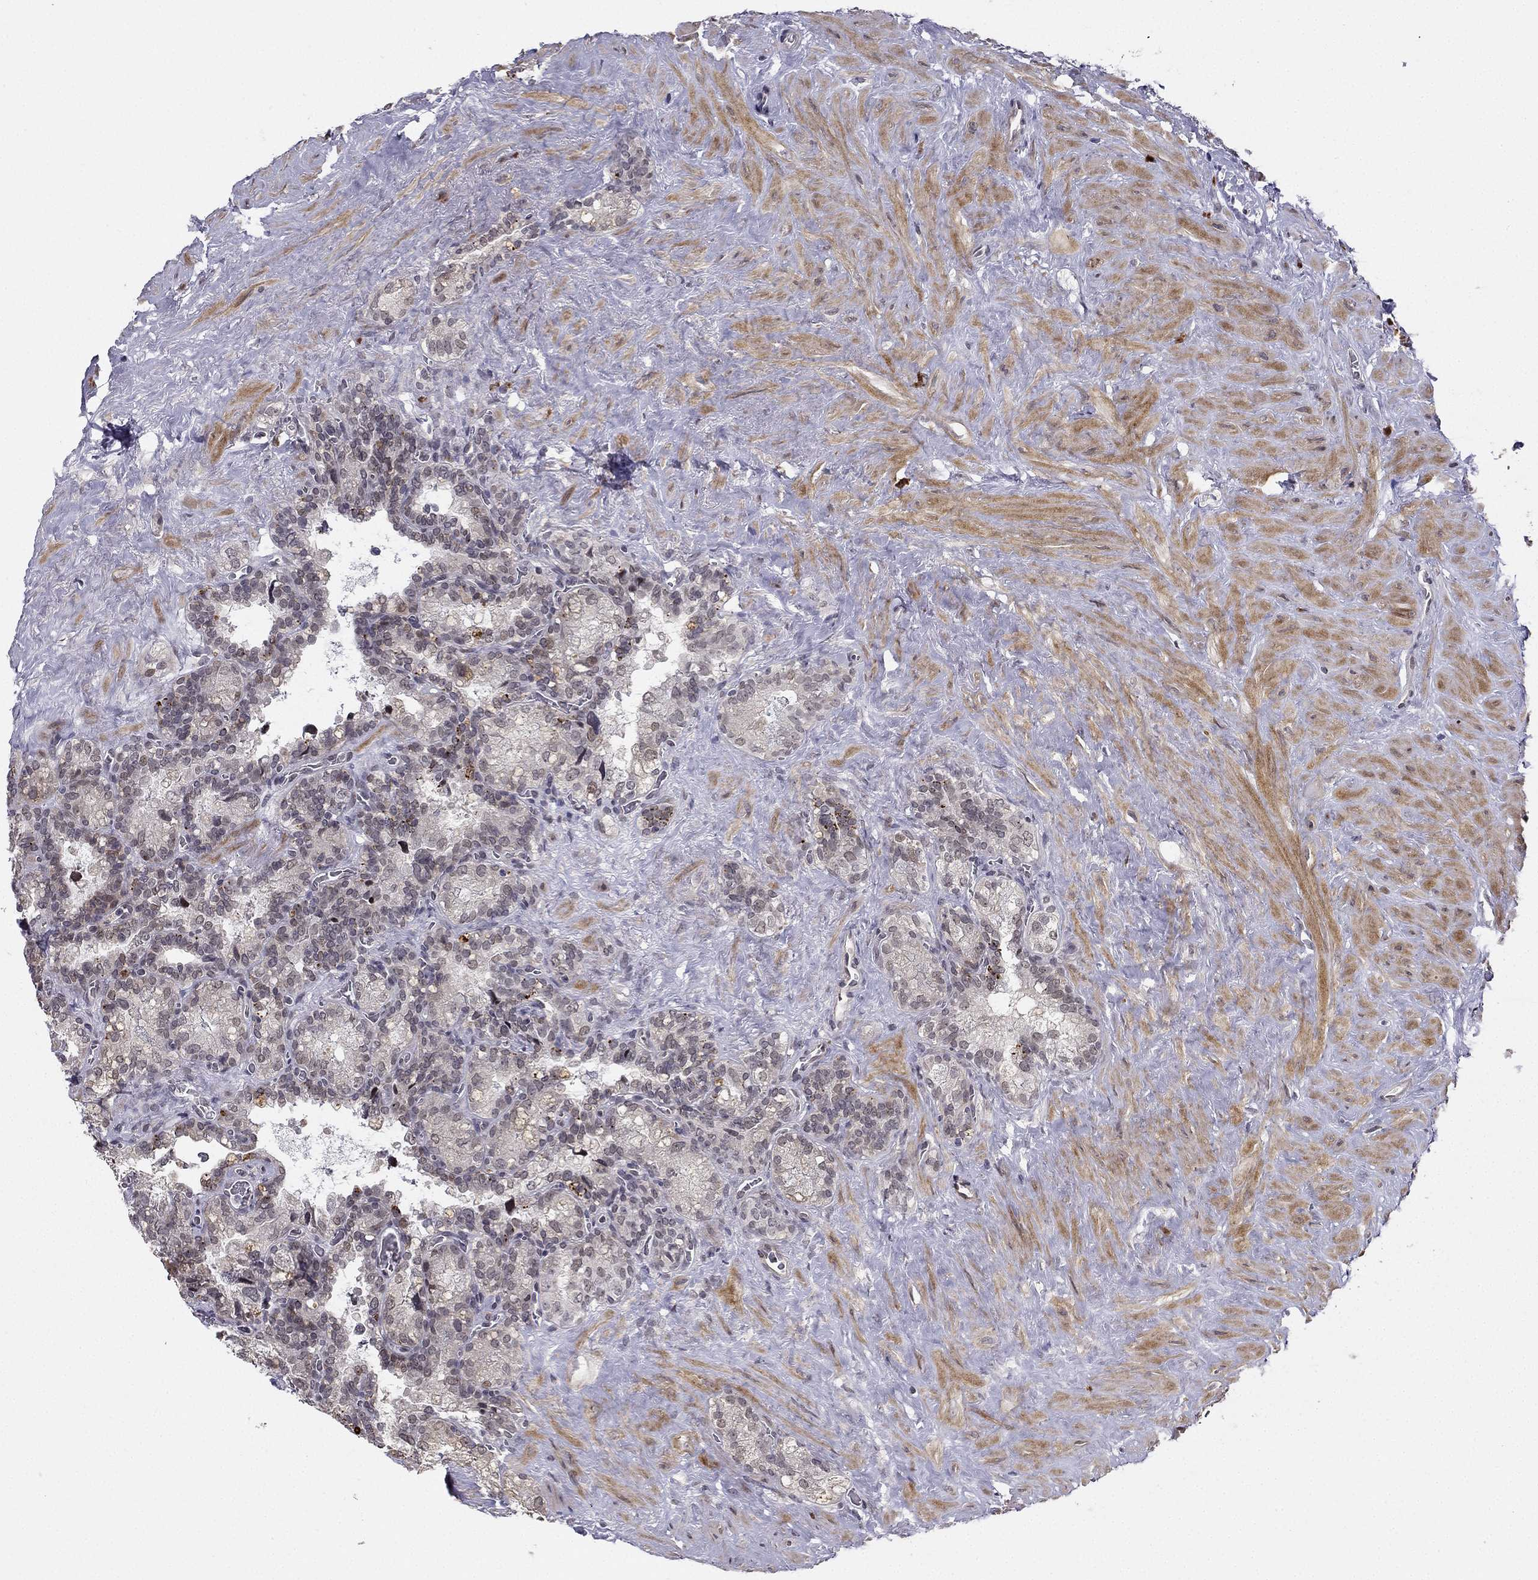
{"staining": {"intensity": "negative", "quantity": "none", "location": "none"}, "tissue": "seminal vesicle", "cell_type": "Glandular cells", "image_type": "normal", "snomed": [{"axis": "morphology", "description": "Normal tissue, NOS"}, {"axis": "topography", "description": "Seminal veicle"}], "caption": "High power microscopy histopathology image of an immunohistochemistry (IHC) image of benign seminal vesicle, revealing no significant staining in glandular cells. (Stains: DAB IHC with hematoxylin counter stain, Microscopy: brightfield microscopy at high magnification).", "gene": "CHST8", "patient": {"sex": "male", "age": 71}}